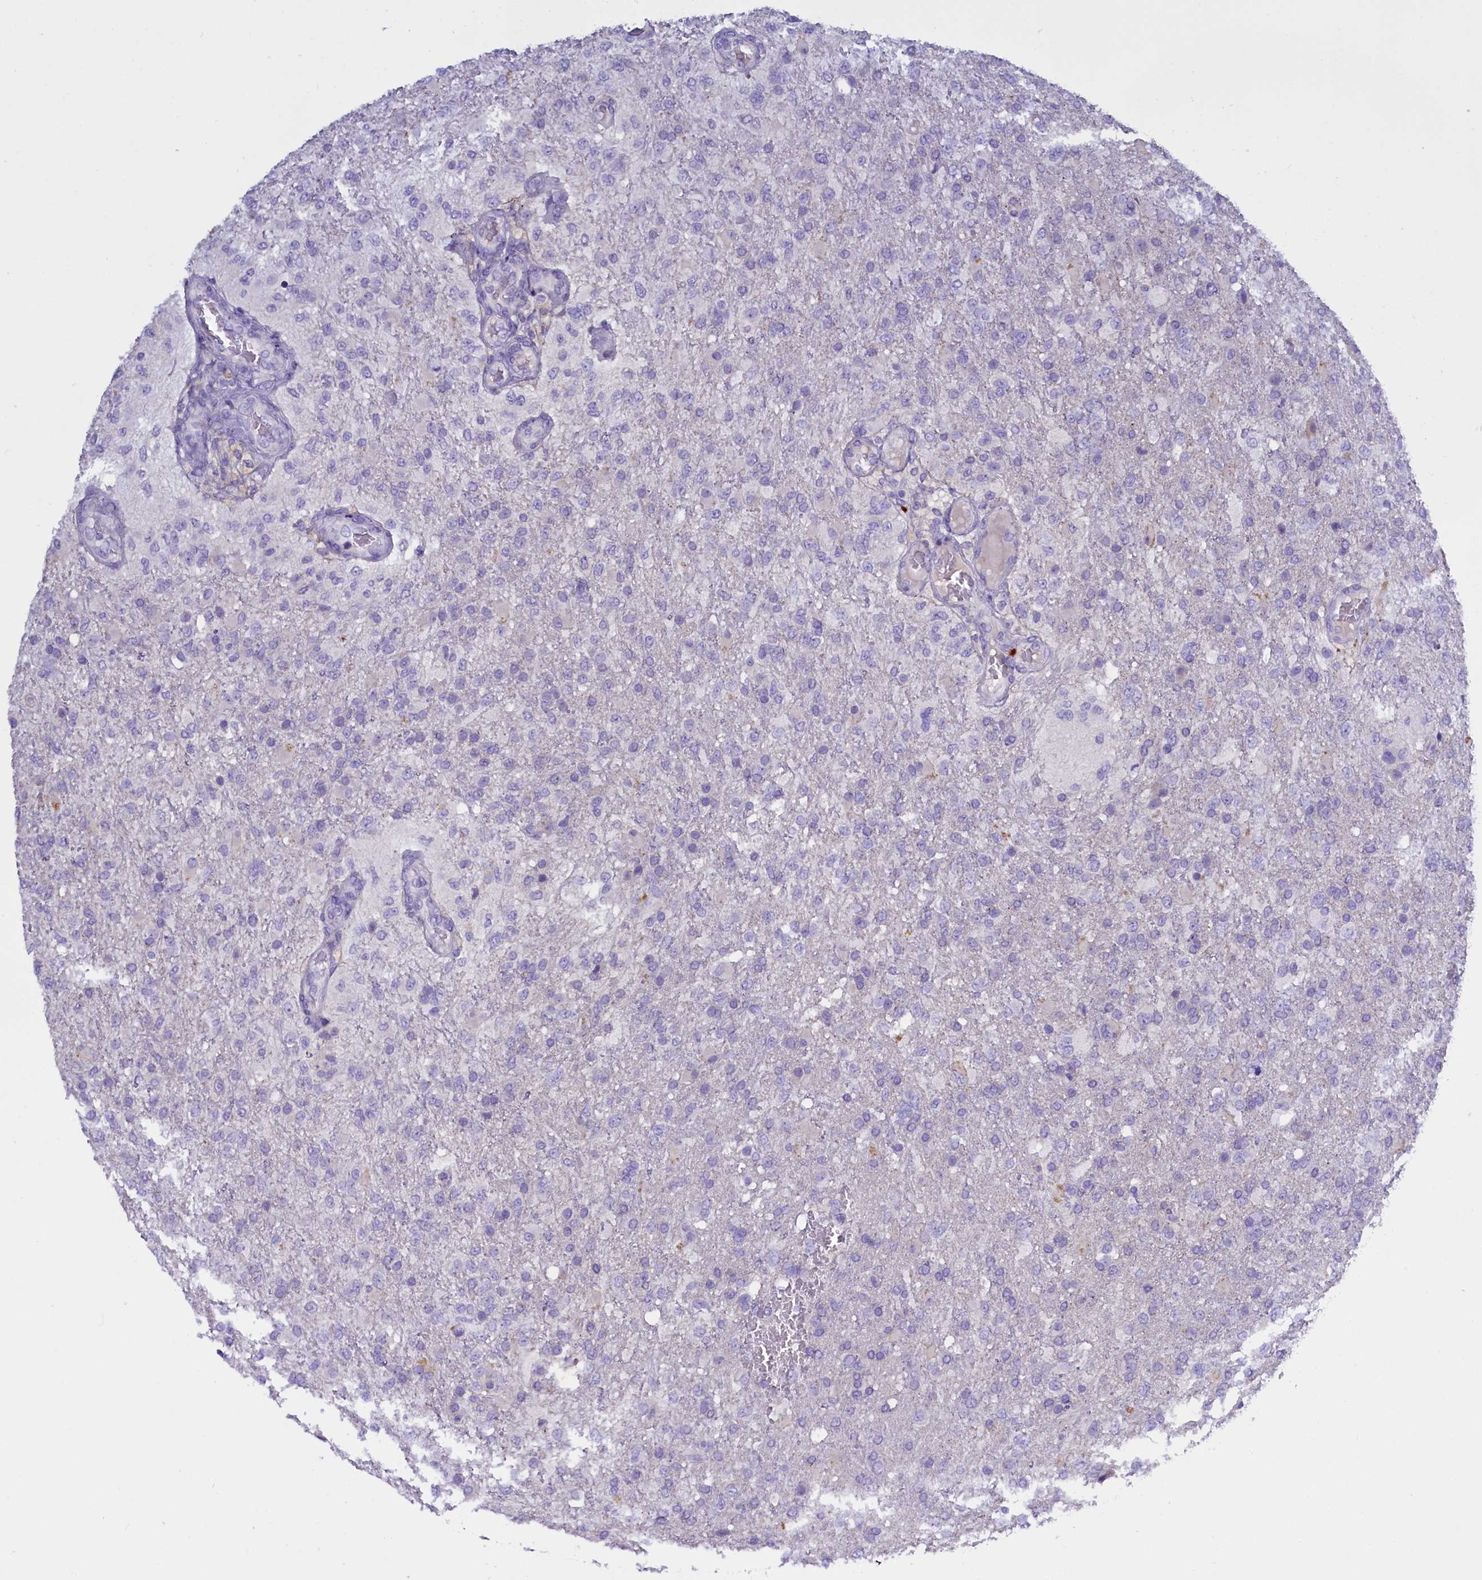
{"staining": {"intensity": "negative", "quantity": "none", "location": "none"}, "tissue": "glioma", "cell_type": "Tumor cells", "image_type": "cancer", "snomed": [{"axis": "morphology", "description": "Glioma, malignant, High grade"}, {"axis": "topography", "description": "Brain"}], "caption": "The photomicrograph displays no staining of tumor cells in glioma.", "gene": "RTTN", "patient": {"sex": "female", "age": 74}}